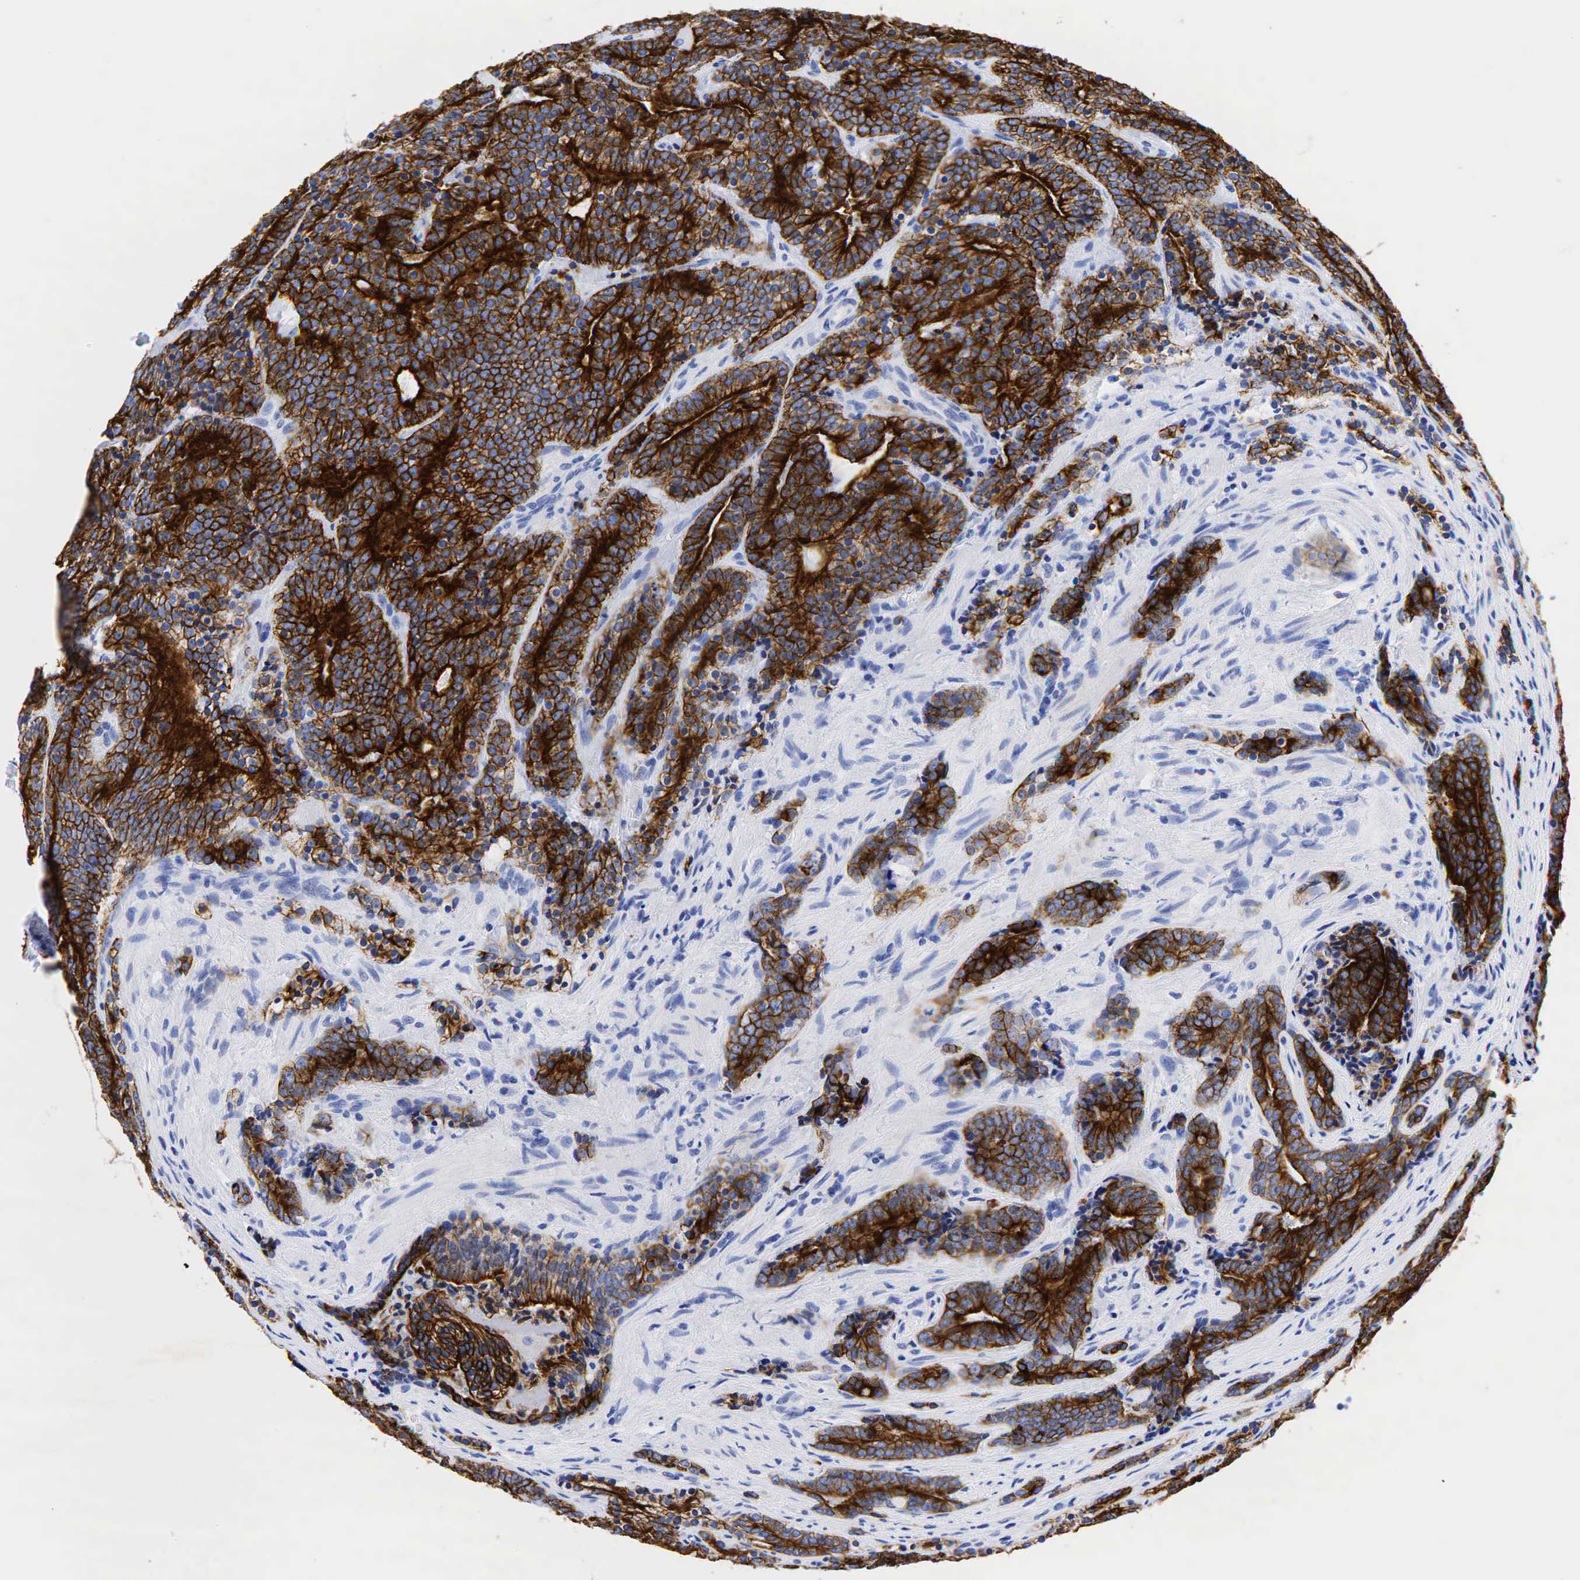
{"staining": {"intensity": "strong", "quantity": ">75%", "location": "cytoplasmic/membranous"}, "tissue": "prostate cancer", "cell_type": "Tumor cells", "image_type": "cancer", "snomed": [{"axis": "morphology", "description": "Adenocarcinoma, Medium grade"}, {"axis": "topography", "description": "Prostate"}], "caption": "High-power microscopy captured an immunohistochemistry (IHC) micrograph of prostate cancer (medium-grade adenocarcinoma), revealing strong cytoplasmic/membranous staining in about >75% of tumor cells.", "gene": "KRT18", "patient": {"sex": "male", "age": 65}}